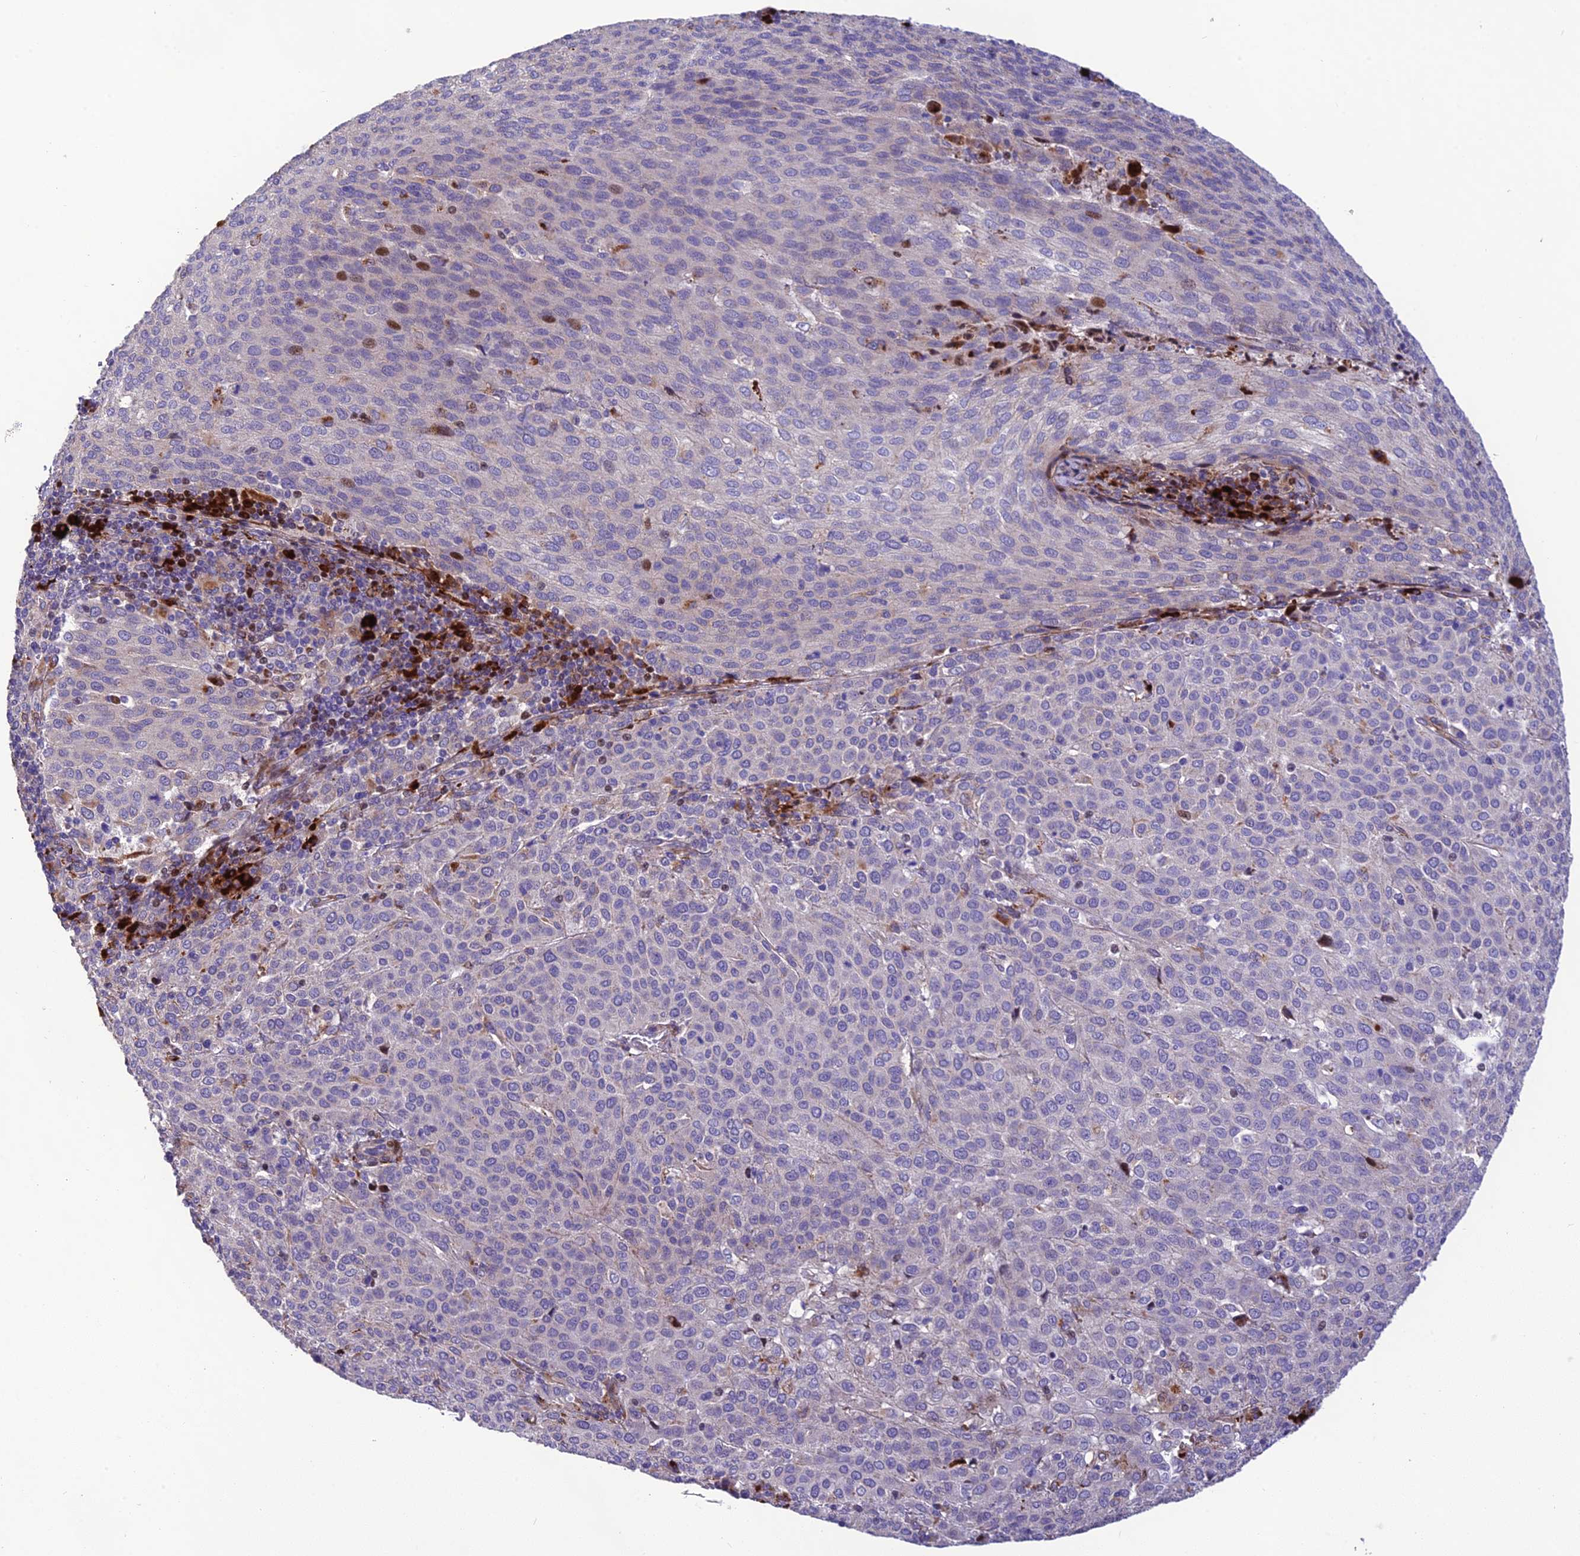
{"staining": {"intensity": "negative", "quantity": "none", "location": "none"}, "tissue": "cervical cancer", "cell_type": "Tumor cells", "image_type": "cancer", "snomed": [{"axis": "morphology", "description": "Squamous cell carcinoma, NOS"}, {"axis": "topography", "description": "Cervix"}], "caption": "Immunohistochemistry photomicrograph of neoplastic tissue: human cervical cancer stained with DAB exhibits no significant protein expression in tumor cells.", "gene": "CPSF4L", "patient": {"sex": "female", "age": 46}}